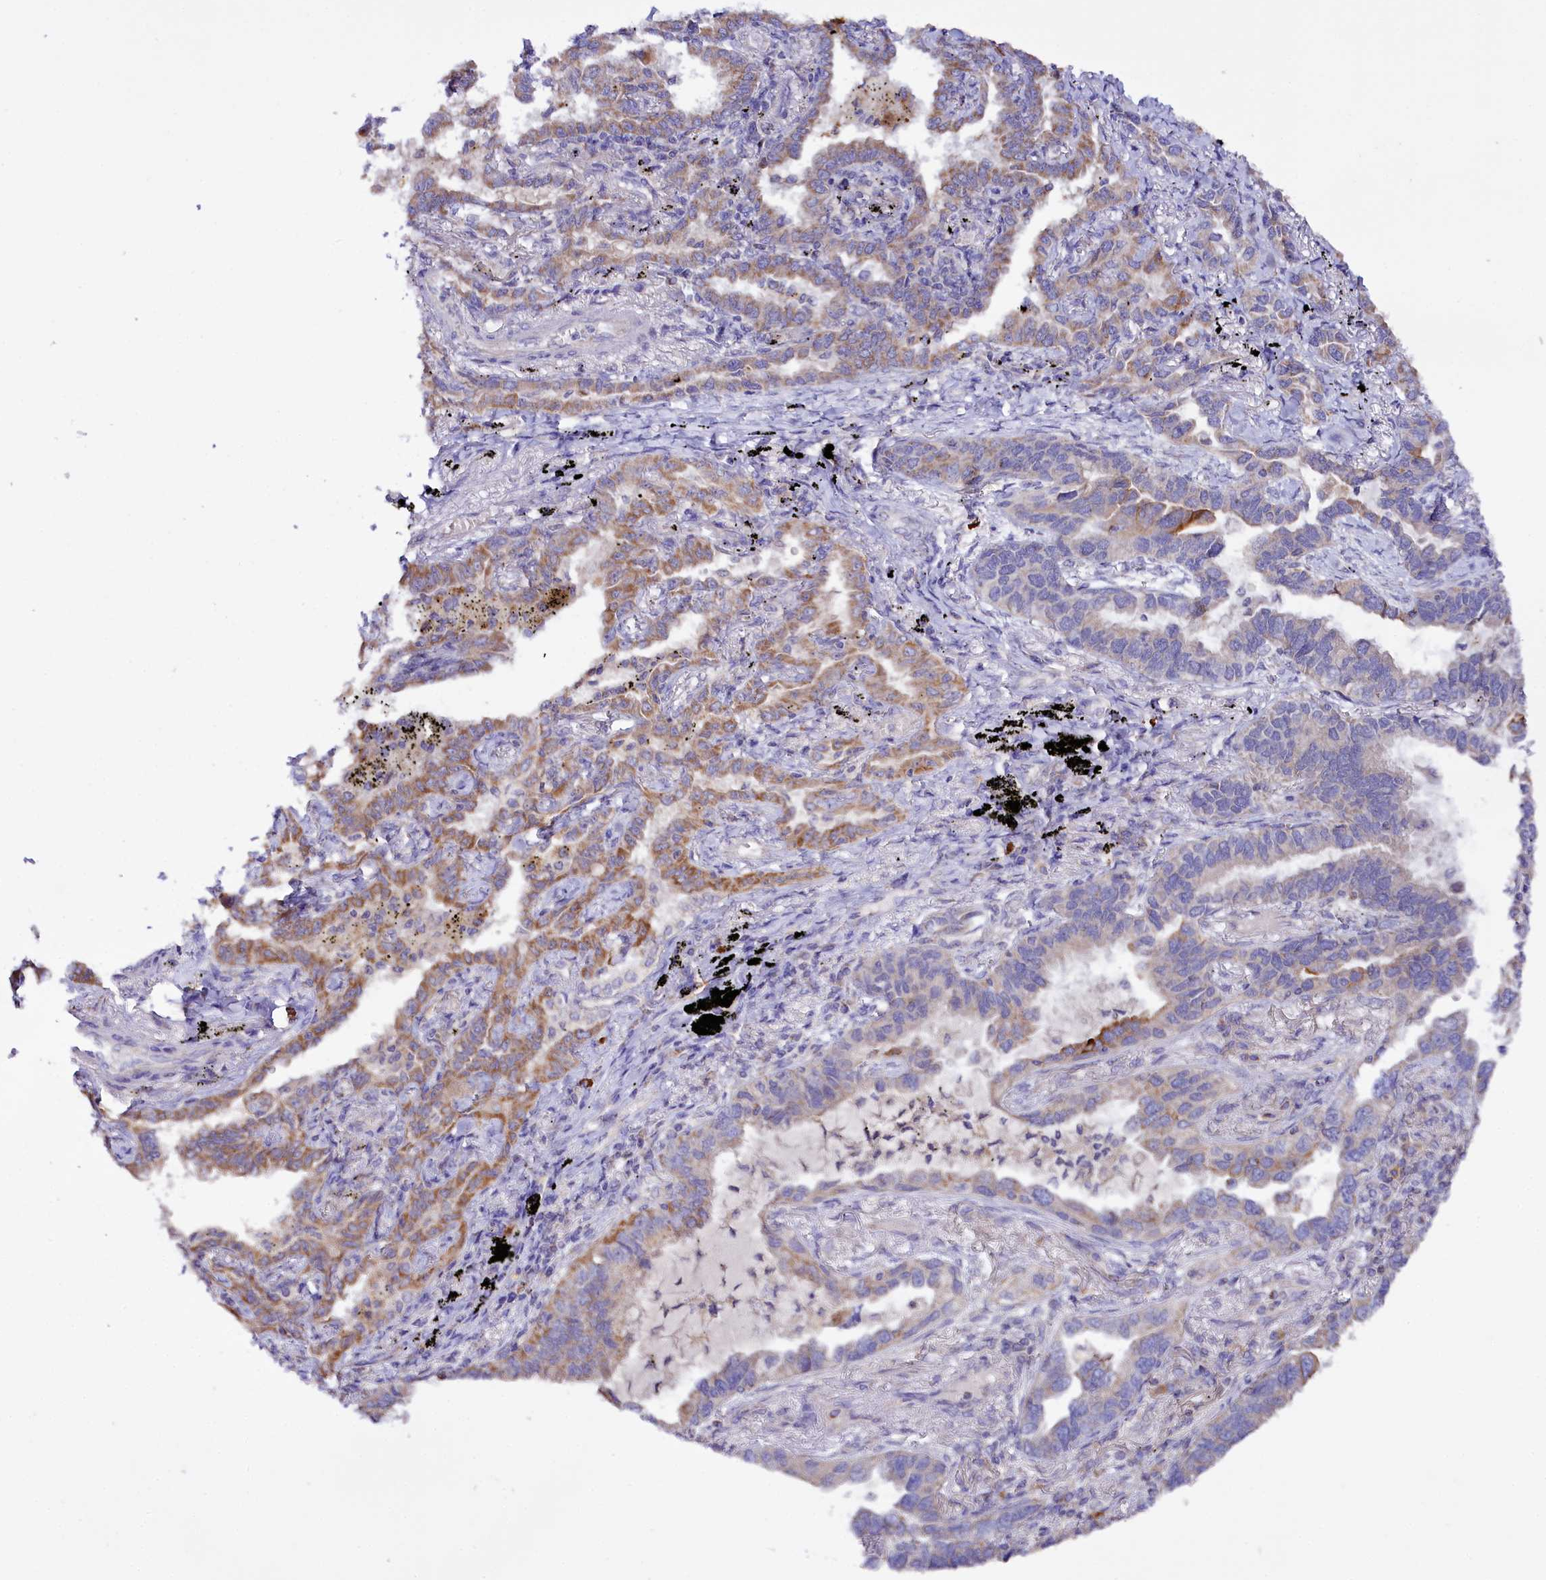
{"staining": {"intensity": "moderate", "quantity": "<25%", "location": "cytoplasmic/membranous"}, "tissue": "lung cancer", "cell_type": "Tumor cells", "image_type": "cancer", "snomed": [{"axis": "morphology", "description": "Adenocarcinoma, NOS"}, {"axis": "topography", "description": "Lung"}], "caption": "Adenocarcinoma (lung) stained with a brown dye displays moderate cytoplasmic/membranous positive expression in approximately <25% of tumor cells.", "gene": "ZNF45", "patient": {"sex": "male", "age": 67}}